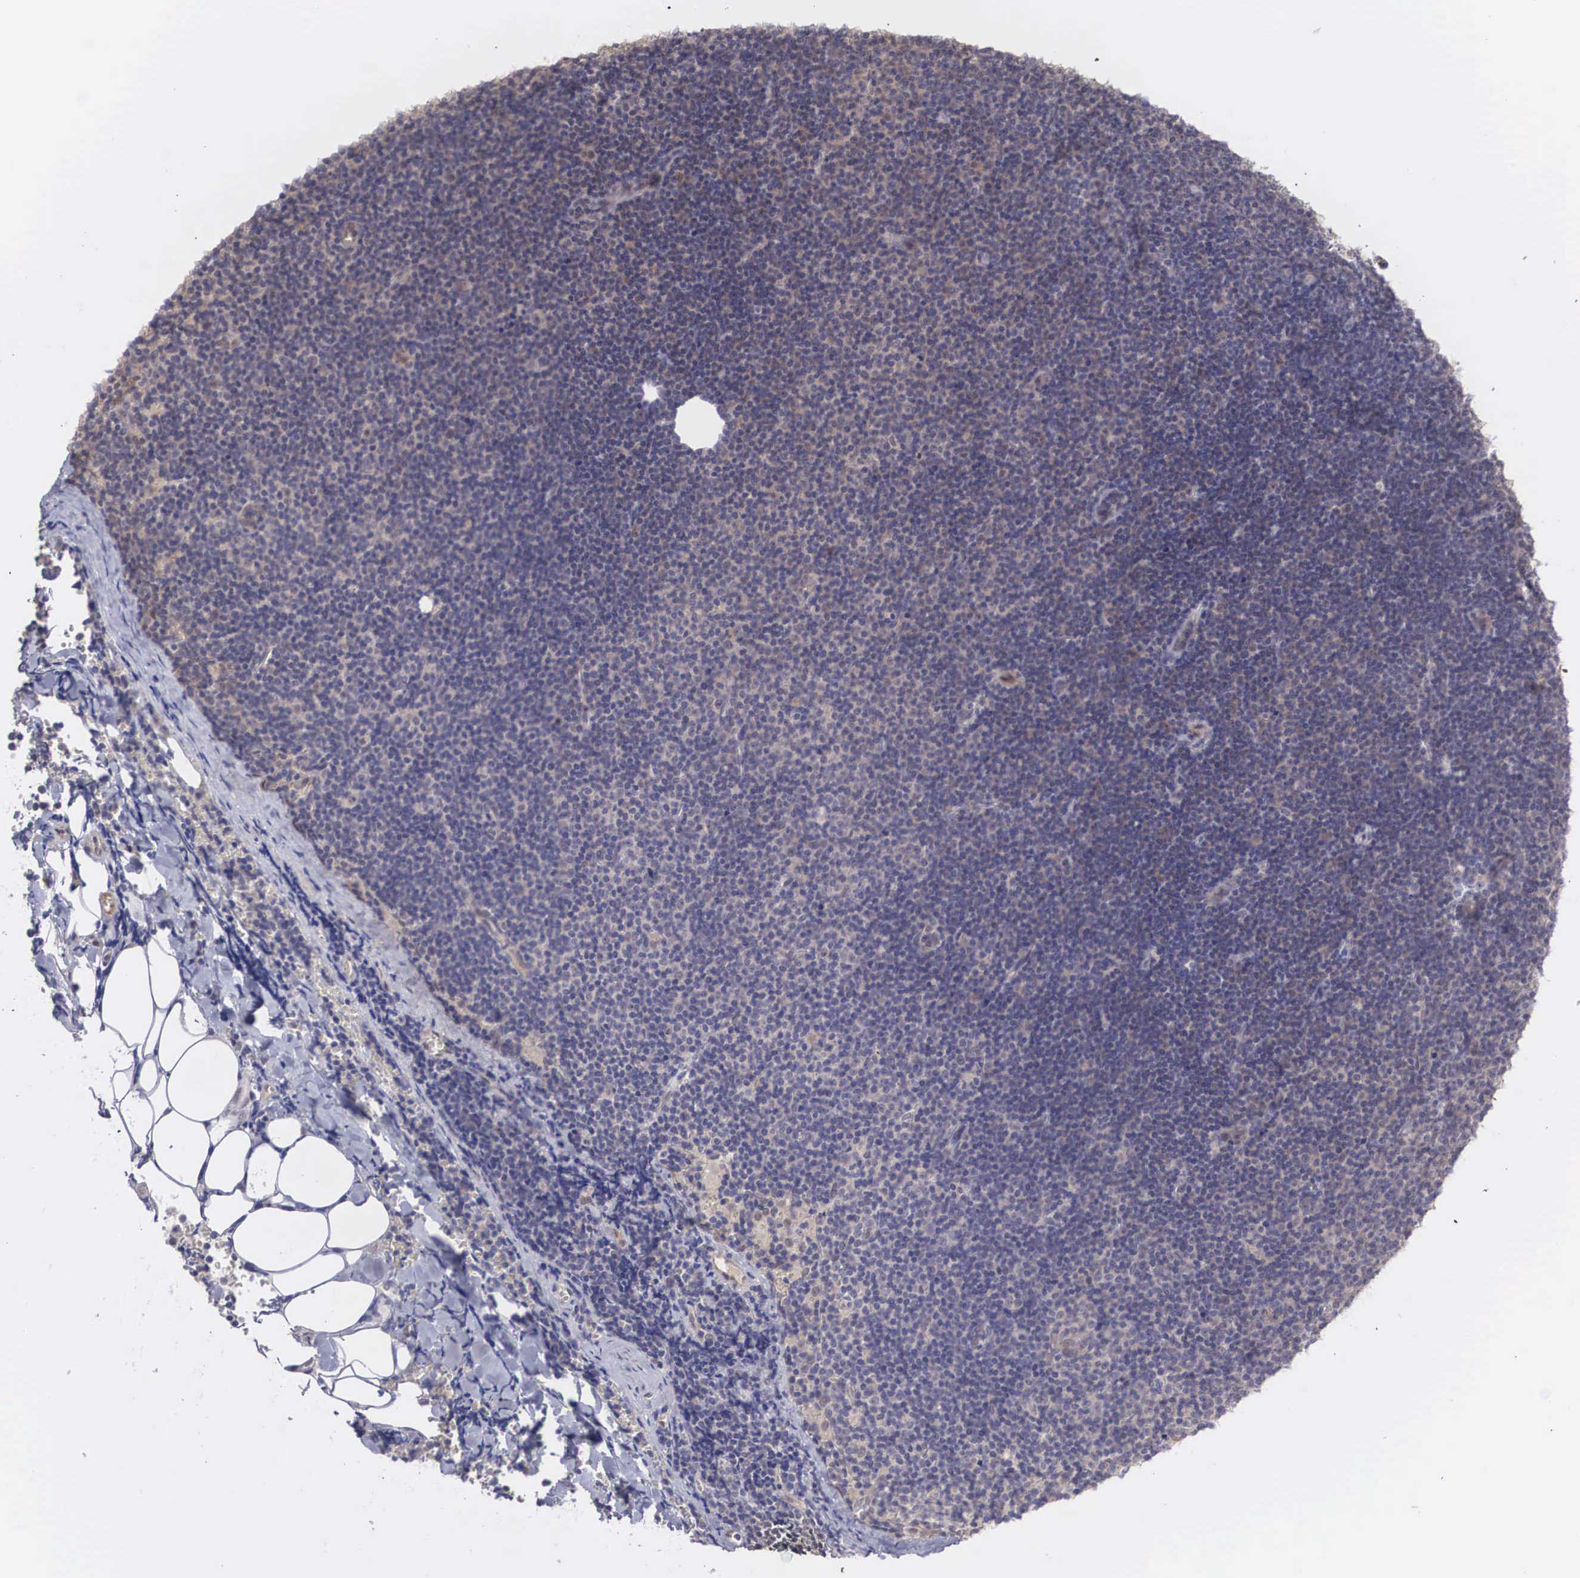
{"staining": {"intensity": "weak", "quantity": "25%-75%", "location": "cytoplasmic/membranous"}, "tissue": "lymphoma", "cell_type": "Tumor cells", "image_type": "cancer", "snomed": [{"axis": "morphology", "description": "Malignant lymphoma, non-Hodgkin's type, Low grade"}, {"axis": "topography", "description": "Lymph node"}], "caption": "Immunohistochemistry staining of lymphoma, which shows low levels of weak cytoplasmic/membranous positivity in approximately 25%-75% of tumor cells indicating weak cytoplasmic/membranous protein expression. The staining was performed using DAB (brown) for protein detection and nuclei were counterstained in hematoxylin (blue).", "gene": "DNAJB7", "patient": {"sex": "male", "age": 57}}